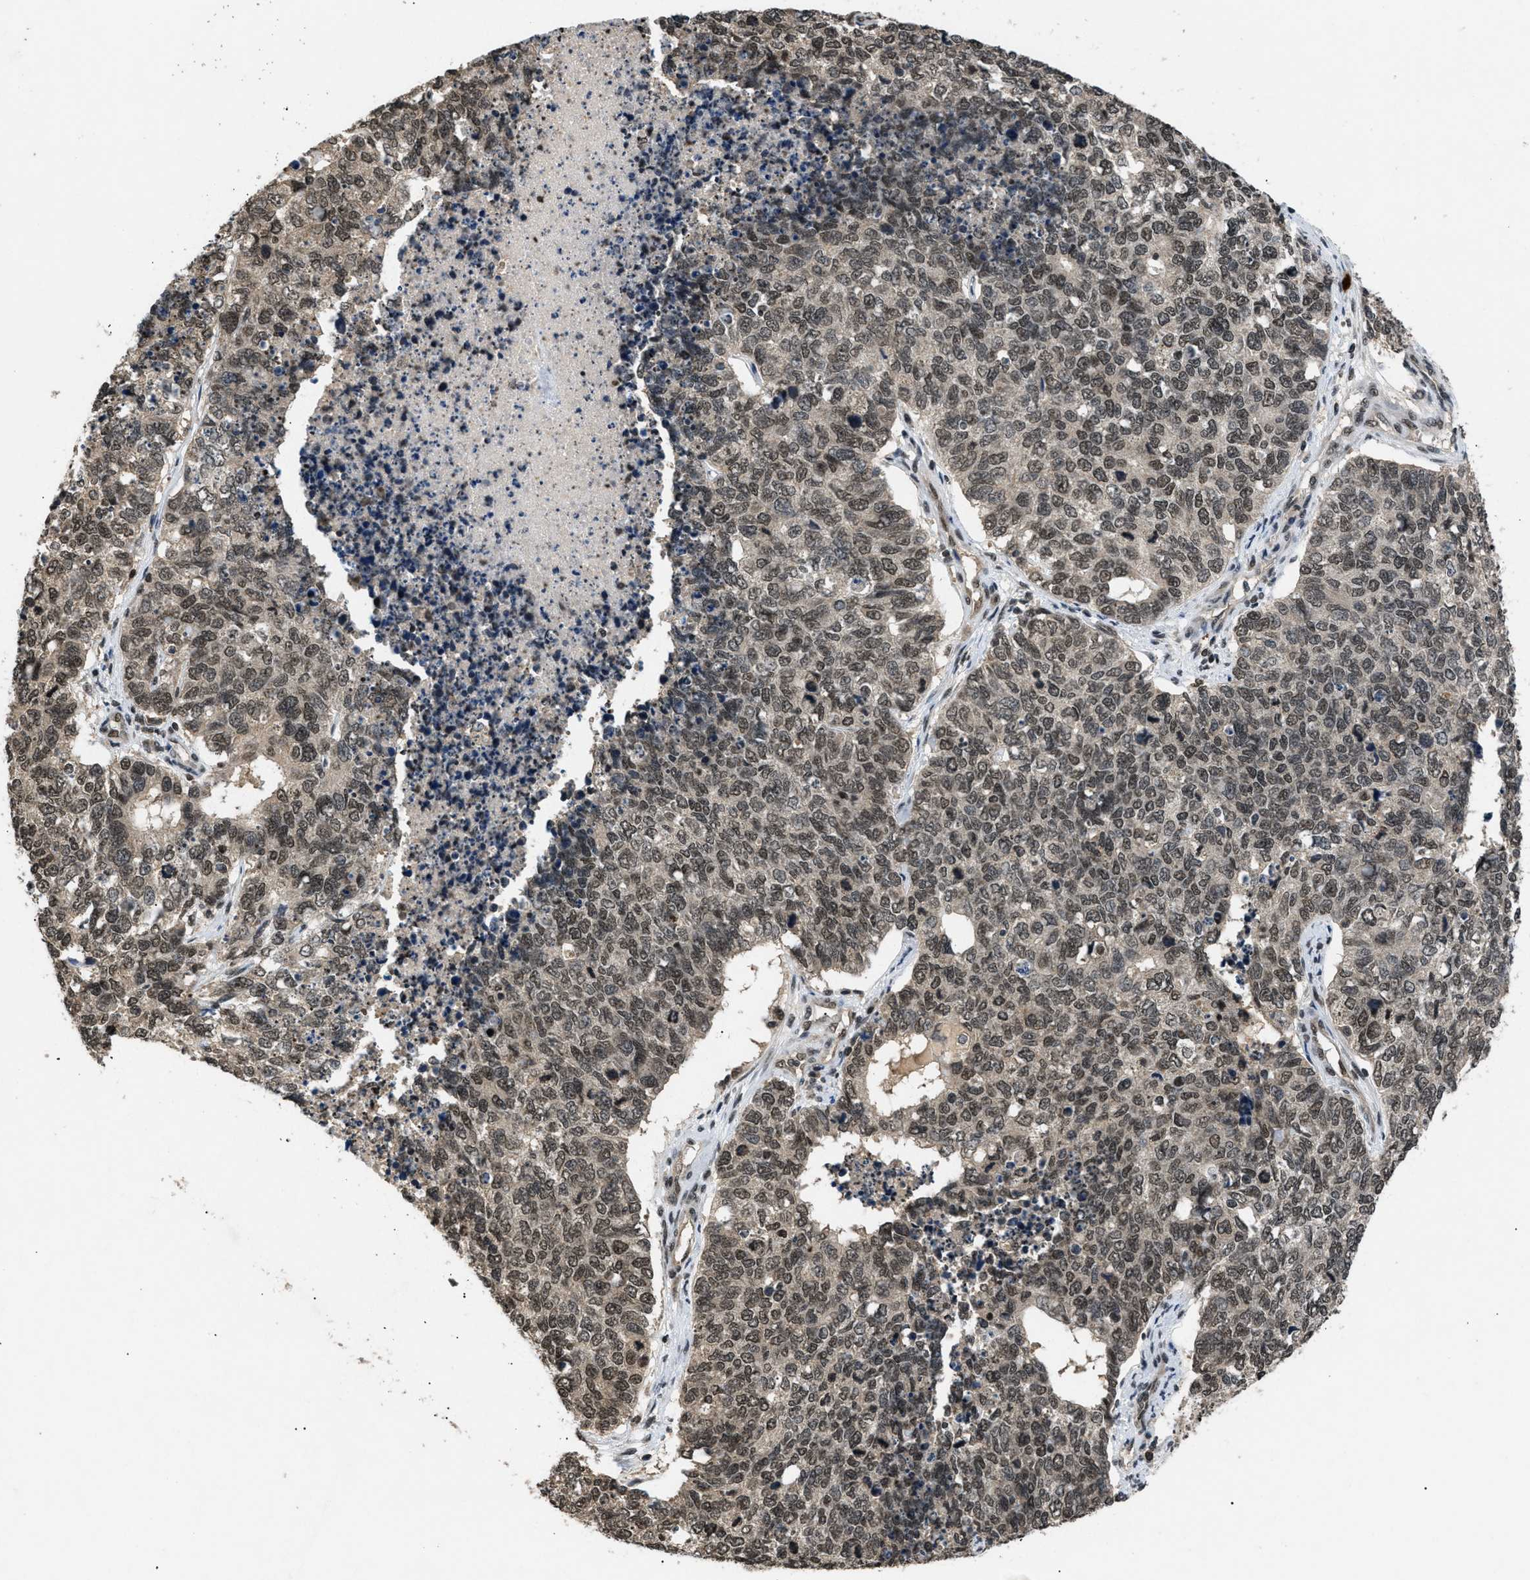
{"staining": {"intensity": "moderate", "quantity": ">75%", "location": "nuclear"}, "tissue": "cervical cancer", "cell_type": "Tumor cells", "image_type": "cancer", "snomed": [{"axis": "morphology", "description": "Squamous cell carcinoma, NOS"}, {"axis": "topography", "description": "Cervix"}], "caption": "This is a micrograph of IHC staining of cervical cancer, which shows moderate positivity in the nuclear of tumor cells.", "gene": "RBM5", "patient": {"sex": "female", "age": 63}}